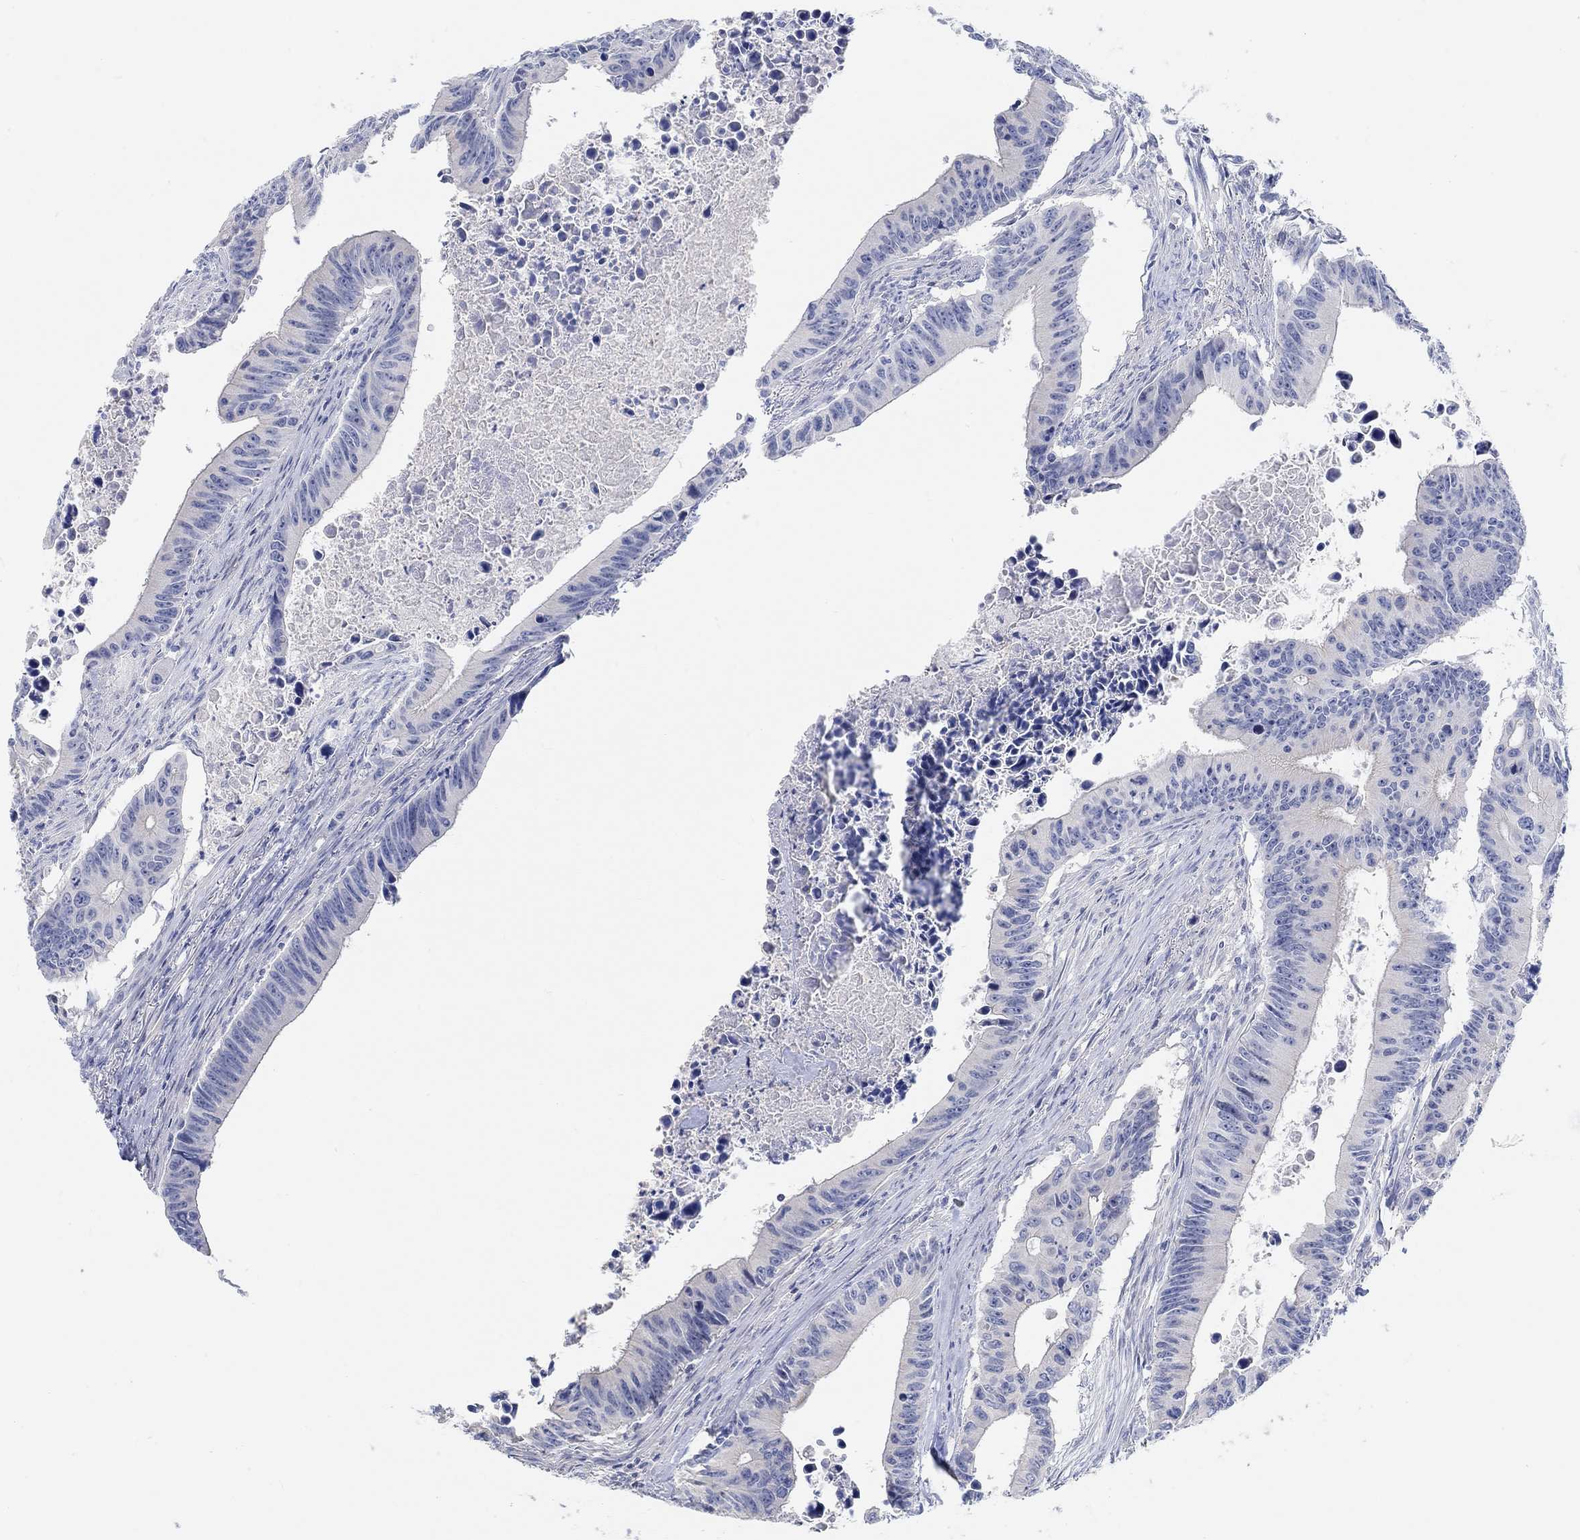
{"staining": {"intensity": "negative", "quantity": "none", "location": "none"}, "tissue": "colorectal cancer", "cell_type": "Tumor cells", "image_type": "cancer", "snomed": [{"axis": "morphology", "description": "Adenocarcinoma, NOS"}, {"axis": "topography", "description": "Colon"}], "caption": "A high-resolution photomicrograph shows IHC staining of colorectal adenocarcinoma, which shows no significant positivity in tumor cells.", "gene": "NLRP14", "patient": {"sex": "female", "age": 87}}